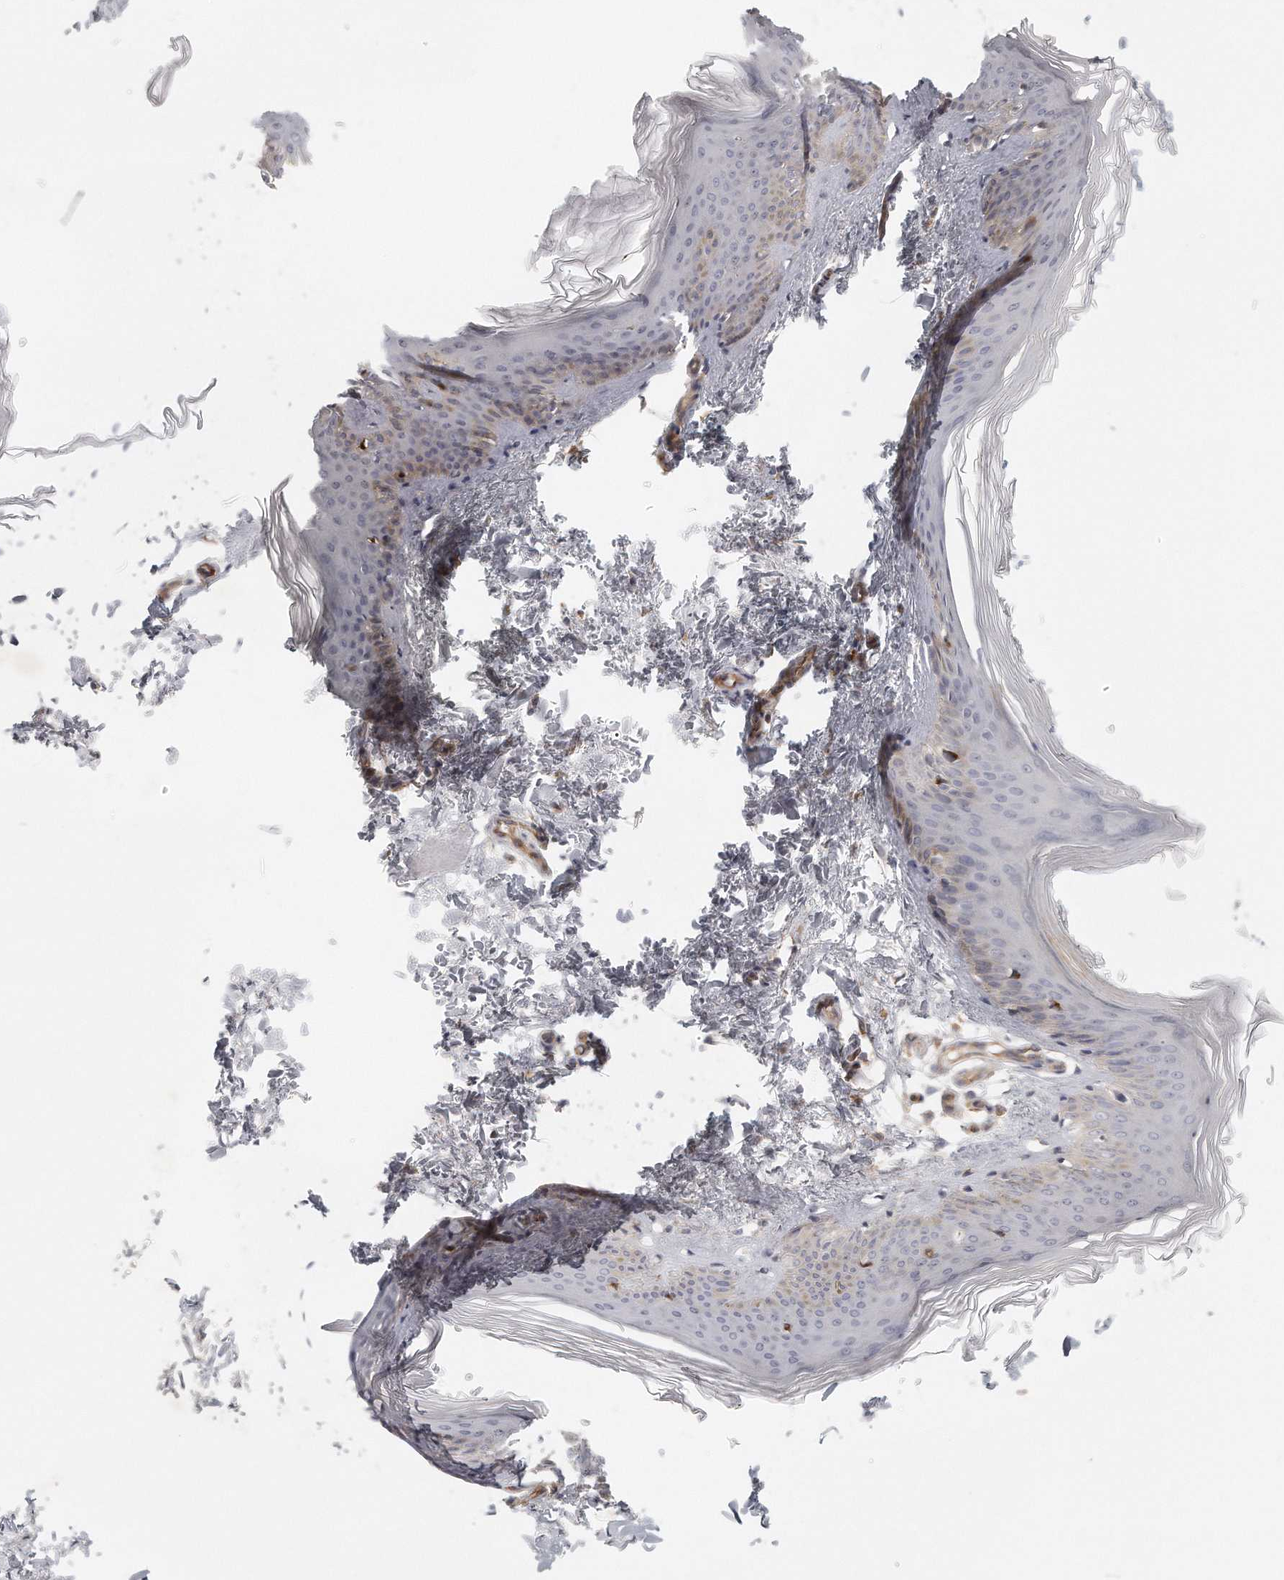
{"staining": {"intensity": "weak", "quantity": ">75%", "location": "cytoplasmic/membranous"}, "tissue": "skin", "cell_type": "Fibroblasts", "image_type": "normal", "snomed": [{"axis": "morphology", "description": "Normal tissue, NOS"}, {"axis": "topography", "description": "Skin"}], "caption": "An immunohistochemistry (IHC) image of unremarkable tissue is shown. Protein staining in brown highlights weak cytoplasmic/membranous positivity in skin within fibroblasts. (DAB (3,3'-diaminobenzidine) = brown stain, brightfield microscopy at high magnification).", "gene": "MTERF4", "patient": {"sex": "female", "age": 27}}